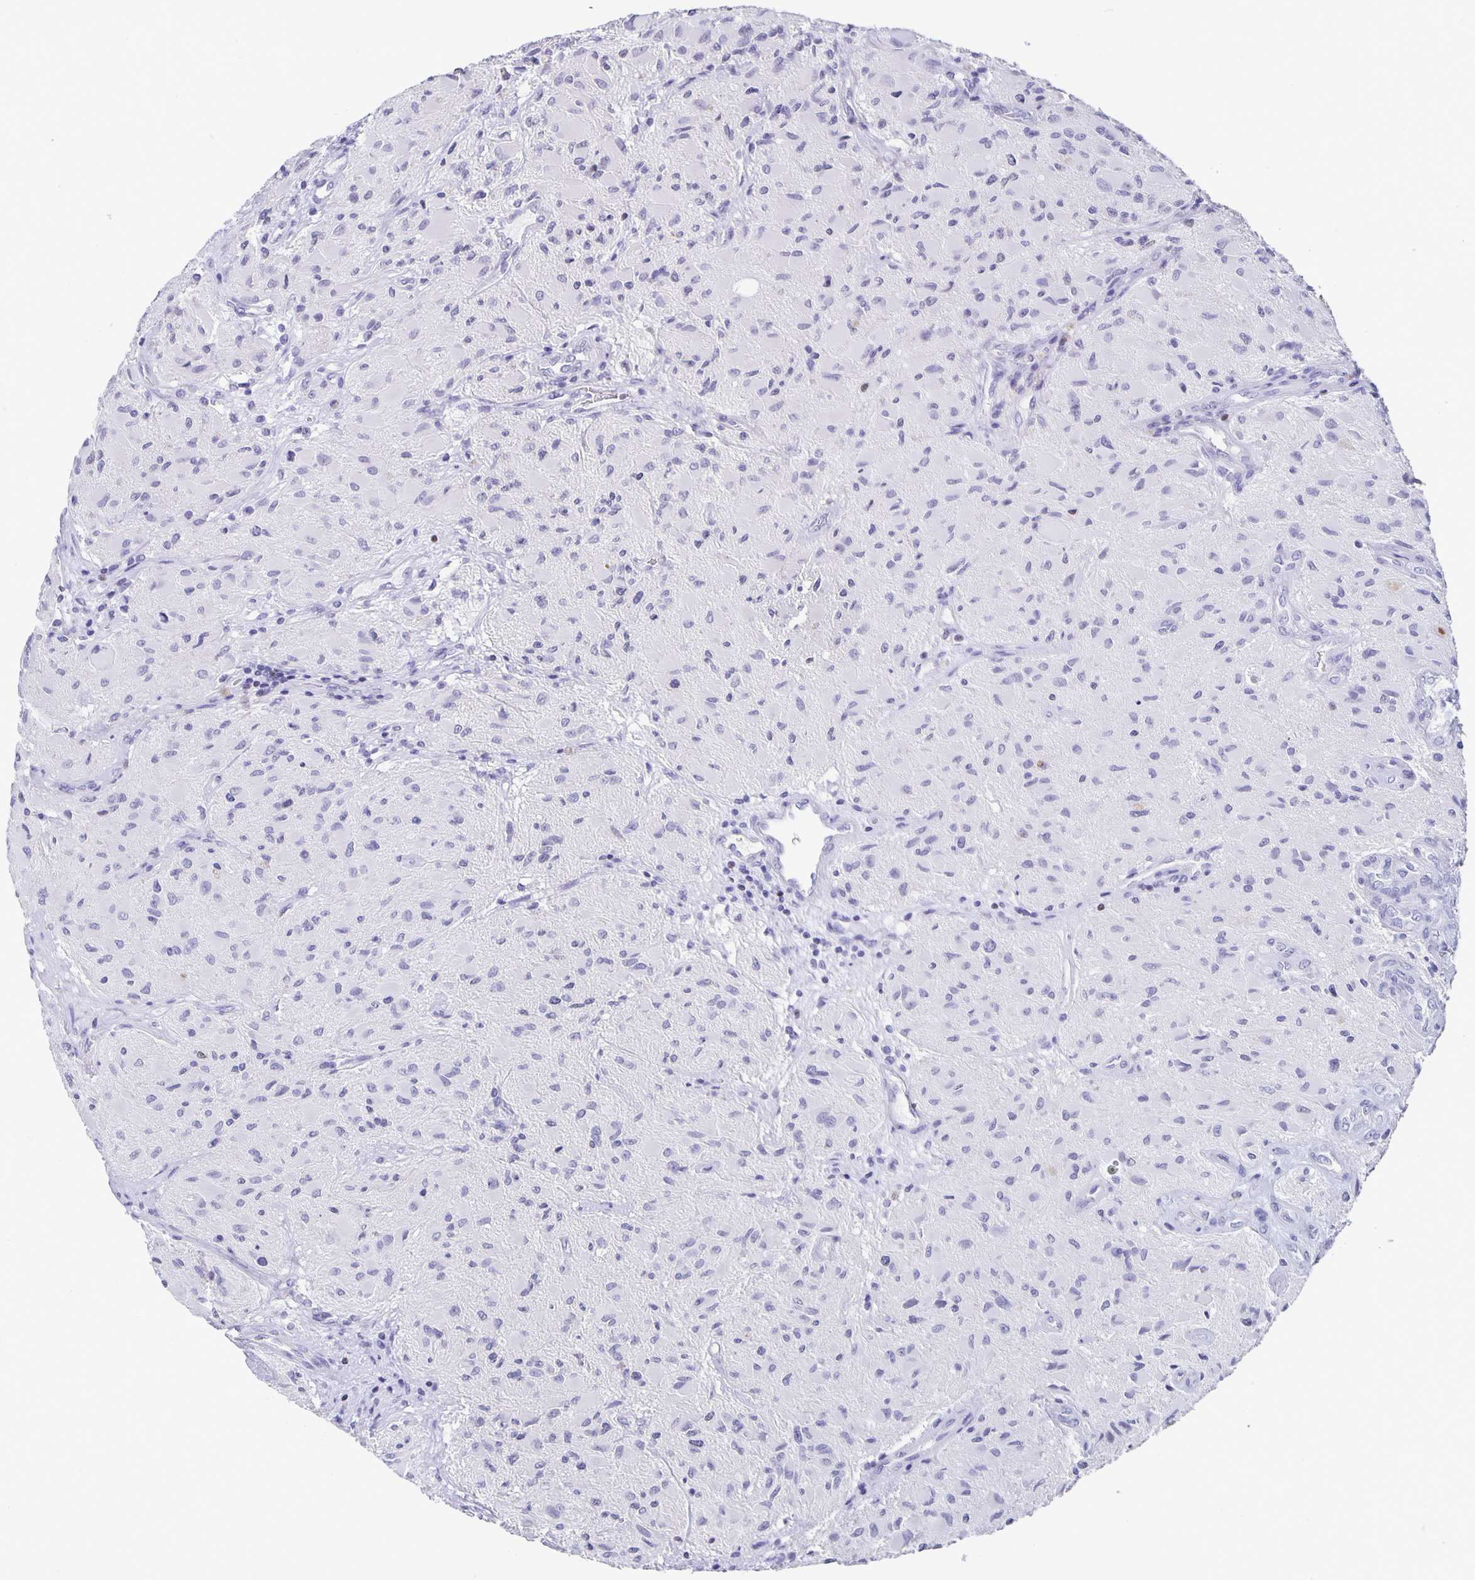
{"staining": {"intensity": "negative", "quantity": "none", "location": "none"}, "tissue": "glioma", "cell_type": "Tumor cells", "image_type": "cancer", "snomed": [{"axis": "morphology", "description": "Glioma, malignant, High grade"}, {"axis": "topography", "description": "Brain"}], "caption": "Histopathology image shows no protein staining in tumor cells of glioma tissue.", "gene": "SATB2", "patient": {"sex": "female", "age": 65}}